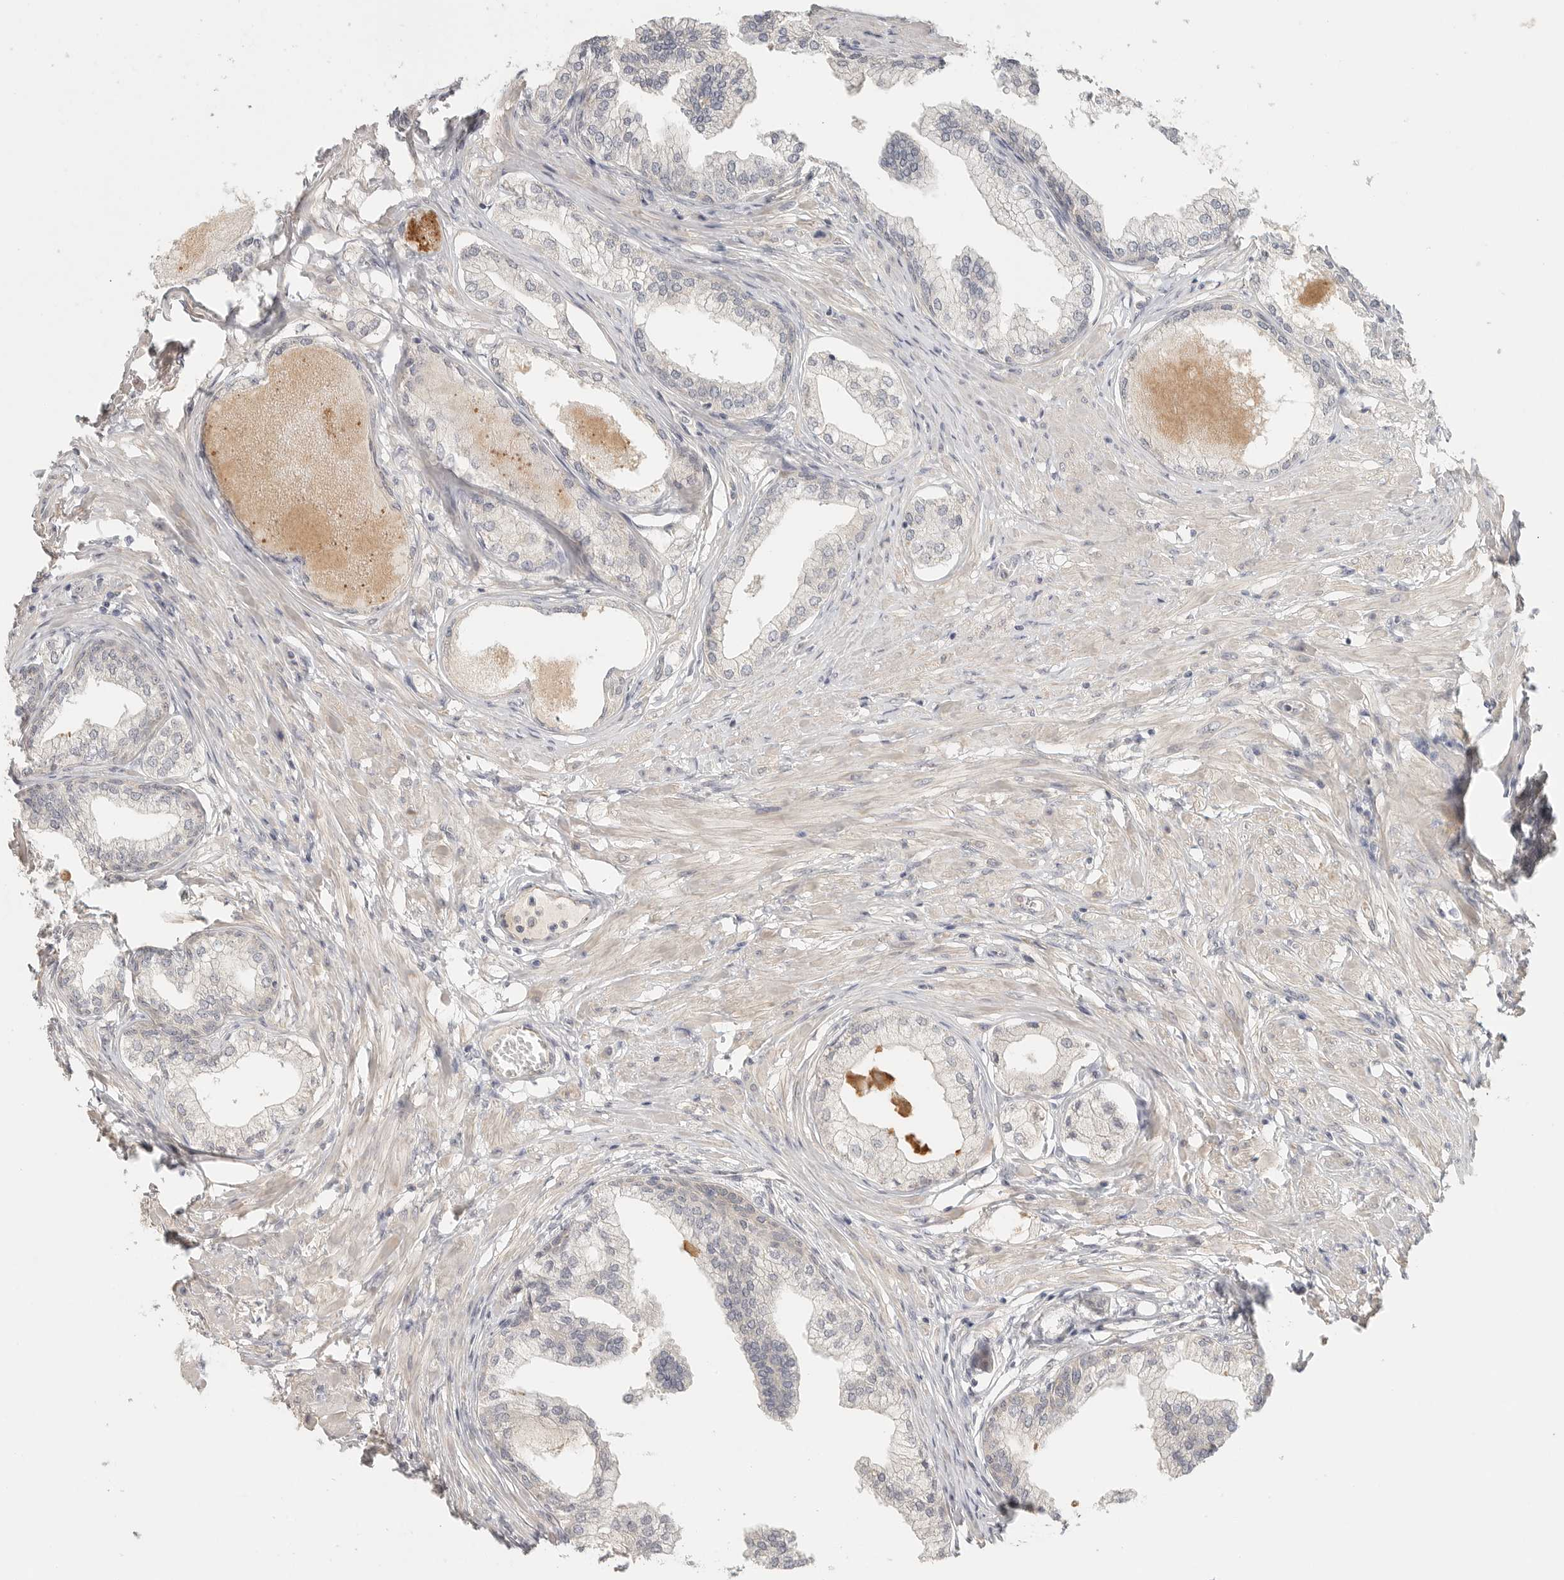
{"staining": {"intensity": "weak", "quantity": "<25%", "location": "cytoplasmic/membranous"}, "tissue": "prostate", "cell_type": "Glandular cells", "image_type": "normal", "snomed": [{"axis": "morphology", "description": "Normal tissue, NOS"}, {"axis": "morphology", "description": "Urothelial carcinoma, Low grade"}, {"axis": "topography", "description": "Urinary bladder"}, {"axis": "topography", "description": "Prostate"}], "caption": "Immunohistochemistry (IHC) histopathology image of normal prostate stained for a protein (brown), which shows no expression in glandular cells.", "gene": "HDAC6", "patient": {"sex": "male", "age": 60}}